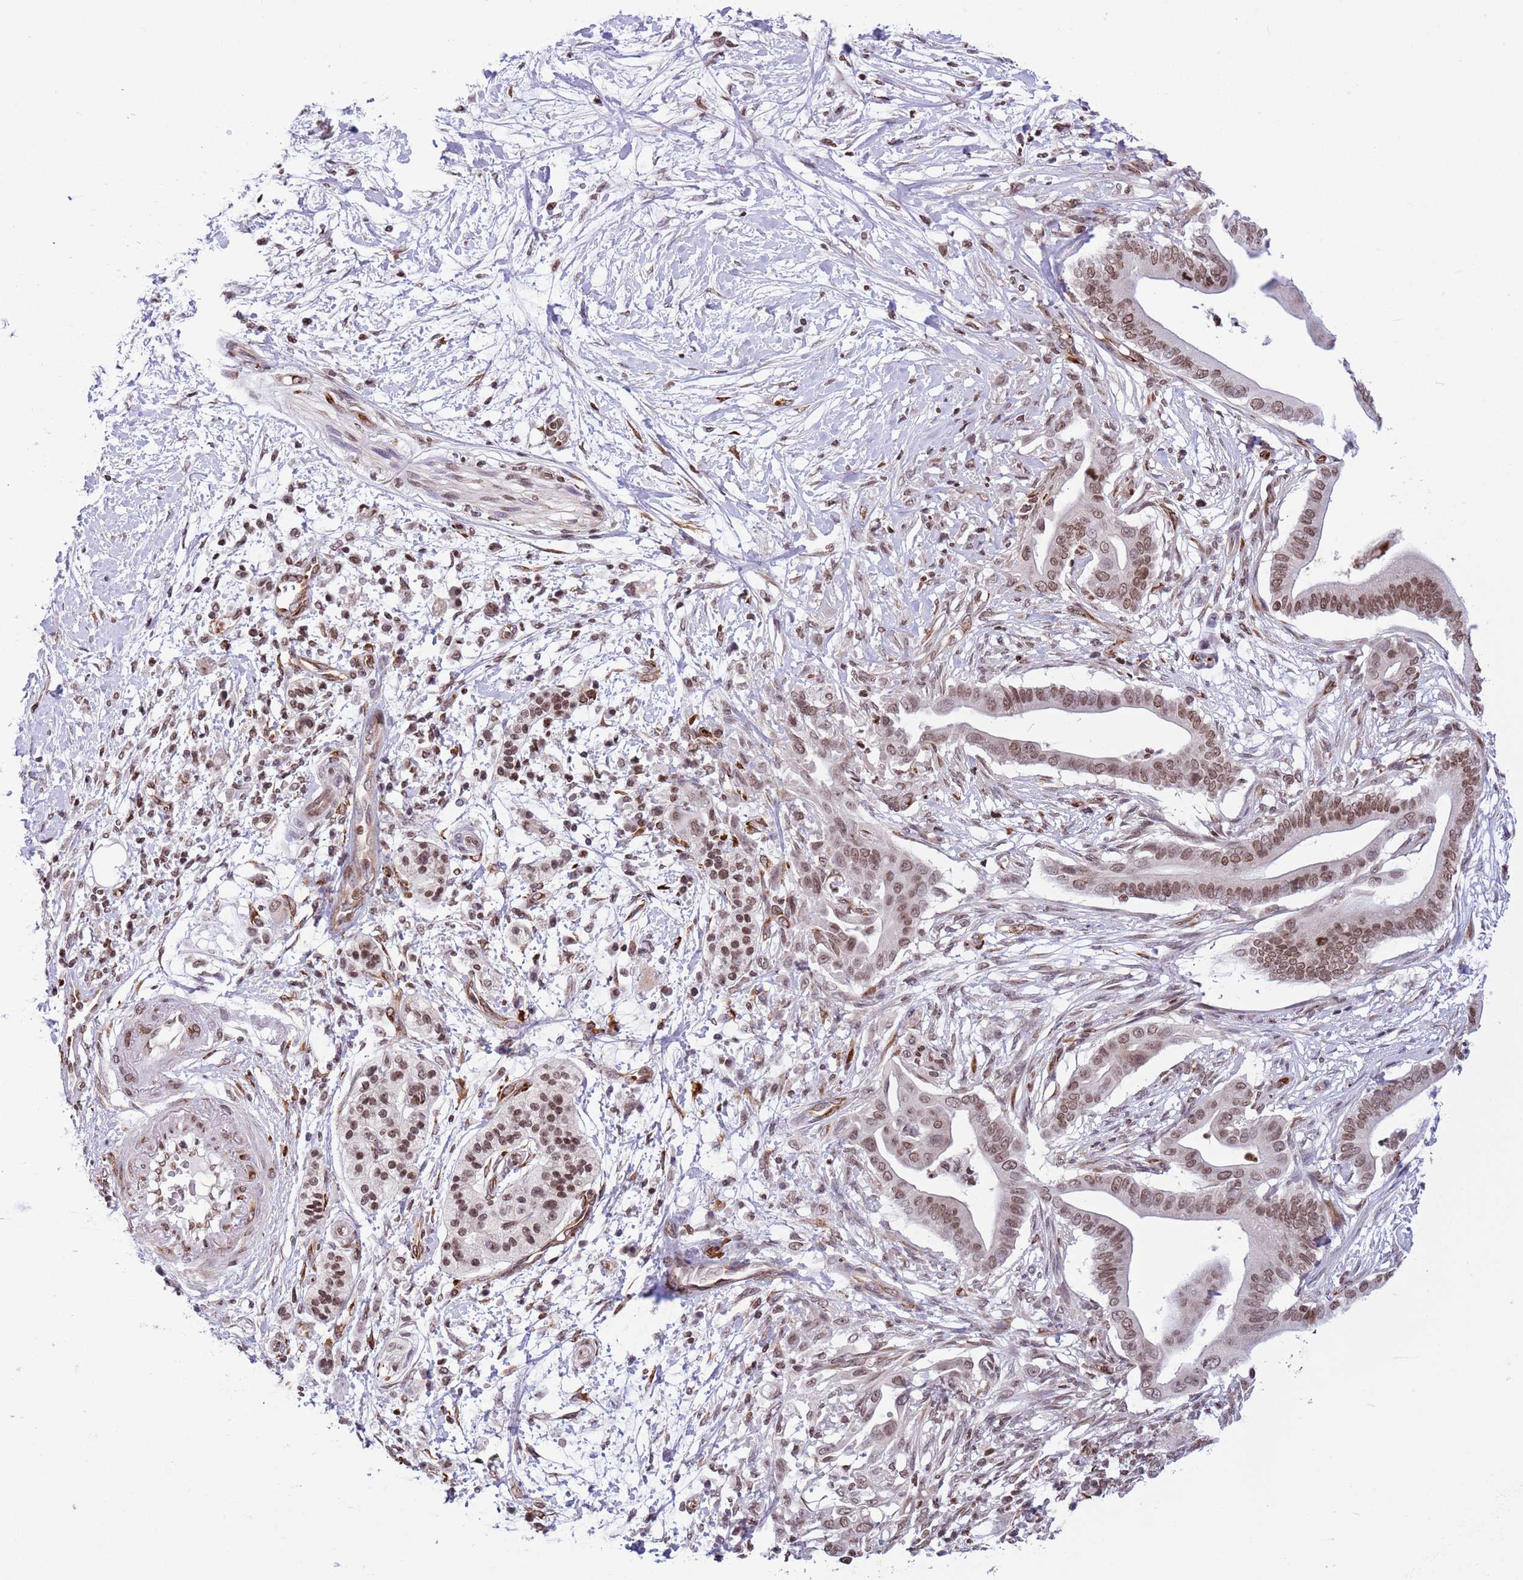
{"staining": {"intensity": "moderate", "quantity": ">75%", "location": "nuclear"}, "tissue": "pancreatic cancer", "cell_type": "Tumor cells", "image_type": "cancer", "snomed": [{"axis": "morphology", "description": "Adenocarcinoma, NOS"}, {"axis": "topography", "description": "Pancreas"}], "caption": "Immunohistochemistry (IHC) staining of pancreatic cancer (adenocarcinoma), which reveals medium levels of moderate nuclear expression in about >75% of tumor cells indicating moderate nuclear protein staining. The staining was performed using DAB (3,3'-diaminobenzidine) (brown) for protein detection and nuclei were counterstained in hematoxylin (blue).", "gene": "NRIP1", "patient": {"sex": "male", "age": 68}}